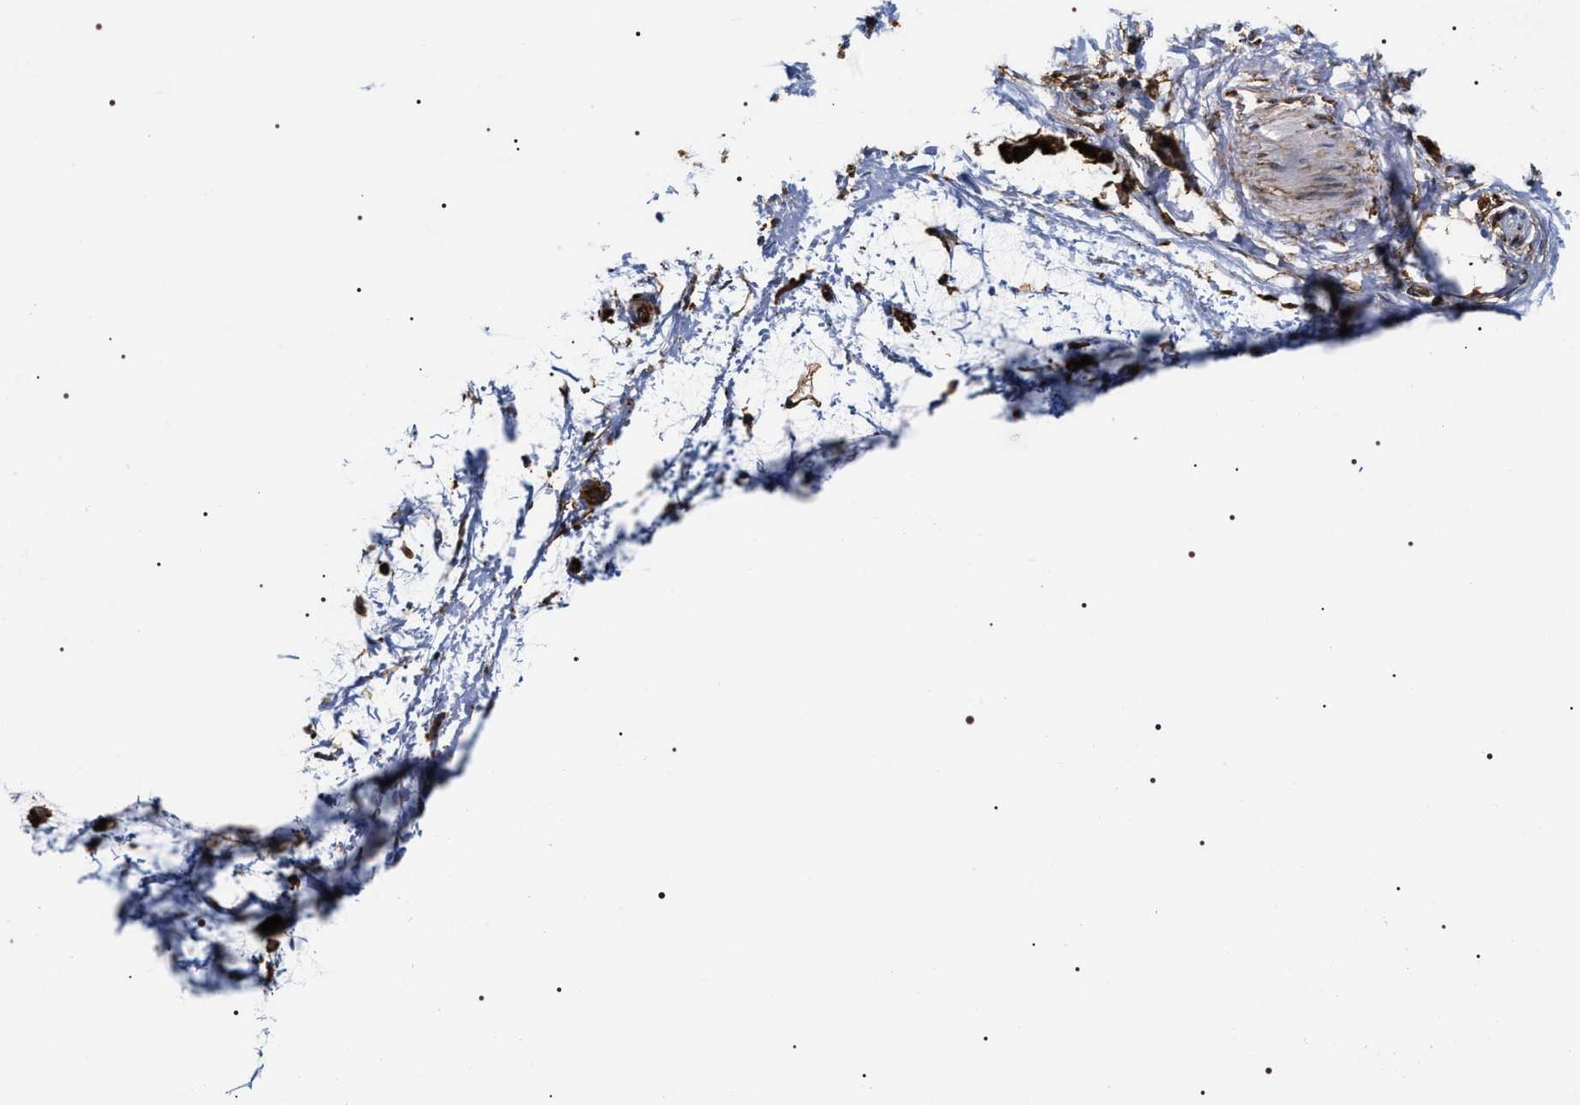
{"staining": {"intensity": "strong", "quantity": ">75%", "location": "cytoplasmic/membranous"}, "tissue": "adipose tissue", "cell_type": "Adipocytes", "image_type": "normal", "snomed": [{"axis": "morphology", "description": "Normal tissue, NOS"}, {"axis": "morphology", "description": "Adenocarcinoma, NOS"}, {"axis": "topography", "description": "Colon"}, {"axis": "topography", "description": "Peripheral nerve tissue"}], "caption": "Immunohistochemical staining of benign human adipose tissue reveals high levels of strong cytoplasmic/membranous positivity in approximately >75% of adipocytes. (Stains: DAB (3,3'-diaminobenzidine) in brown, nuclei in blue, Microscopy: brightfield microscopy at high magnification).", "gene": "SERBP1", "patient": {"sex": "male", "age": 14}}